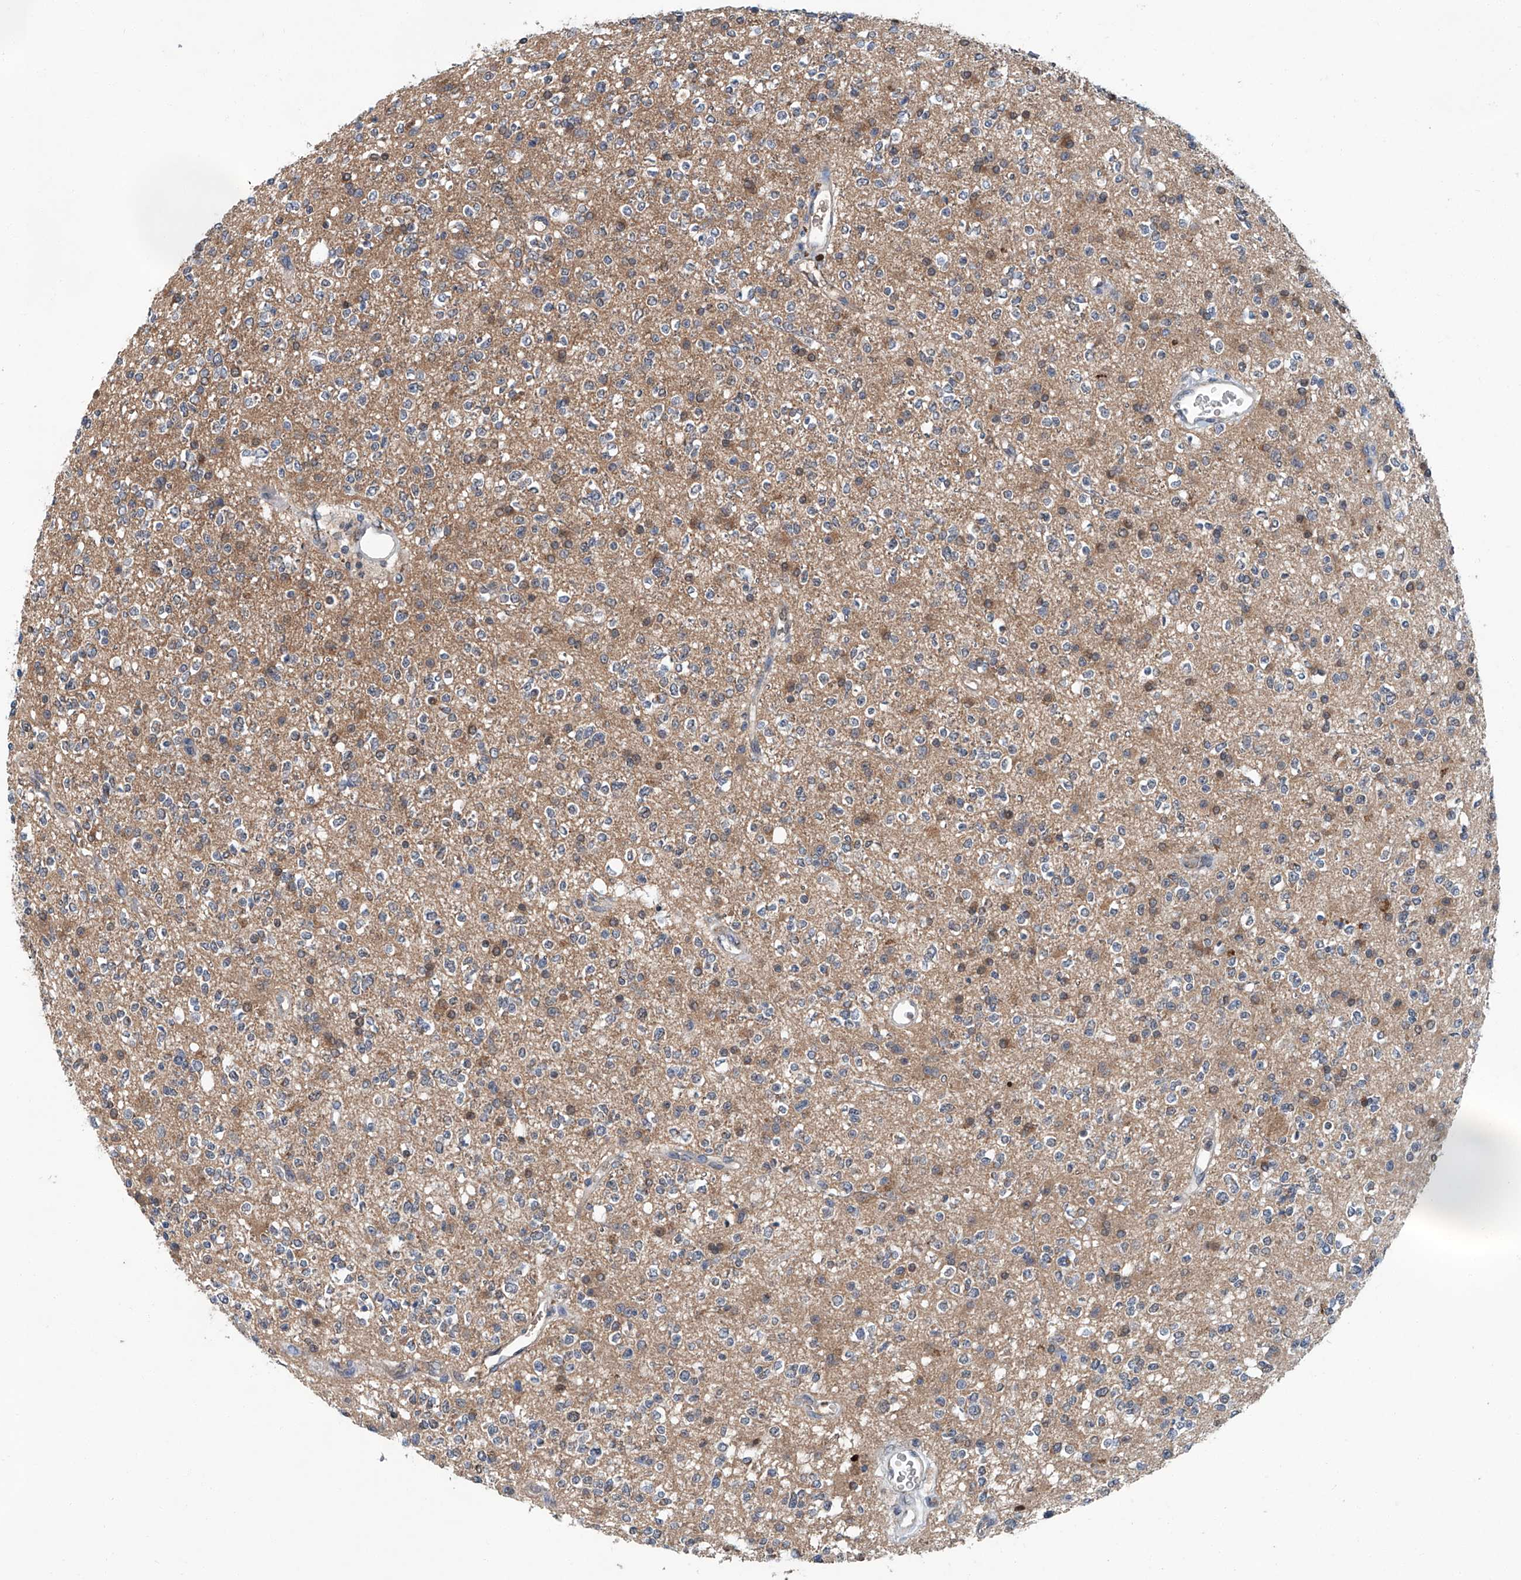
{"staining": {"intensity": "negative", "quantity": "none", "location": "none"}, "tissue": "glioma", "cell_type": "Tumor cells", "image_type": "cancer", "snomed": [{"axis": "morphology", "description": "Glioma, malignant, High grade"}, {"axis": "topography", "description": "Brain"}], "caption": "Malignant glioma (high-grade) stained for a protein using immunohistochemistry (IHC) exhibits no staining tumor cells.", "gene": "CLK1", "patient": {"sex": "male", "age": 34}}